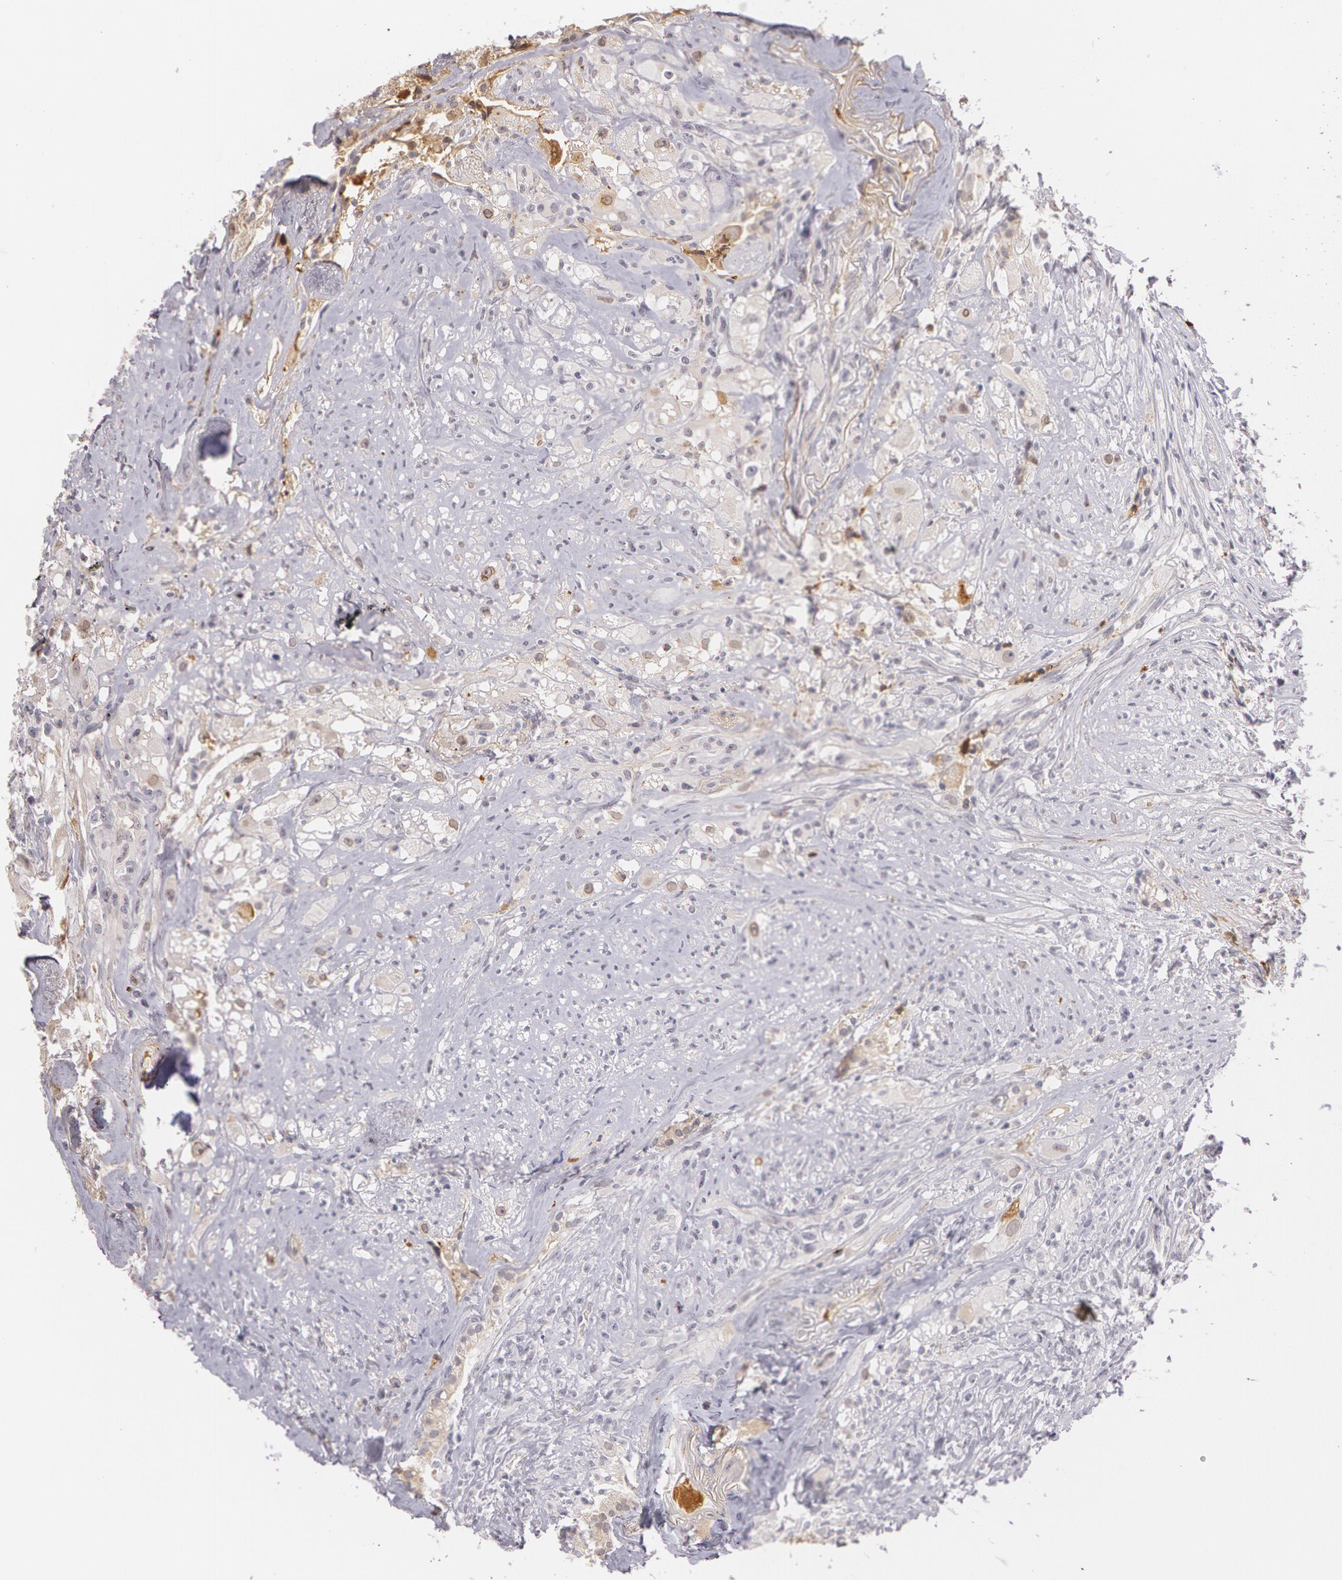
{"staining": {"intensity": "negative", "quantity": "none", "location": "none"}, "tissue": "glioma", "cell_type": "Tumor cells", "image_type": "cancer", "snomed": [{"axis": "morphology", "description": "Glioma, malignant, High grade"}, {"axis": "topography", "description": "Brain"}], "caption": "The IHC micrograph has no significant positivity in tumor cells of glioma tissue.", "gene": "LBP", "patient": {"sex": "male", "age": 48}}